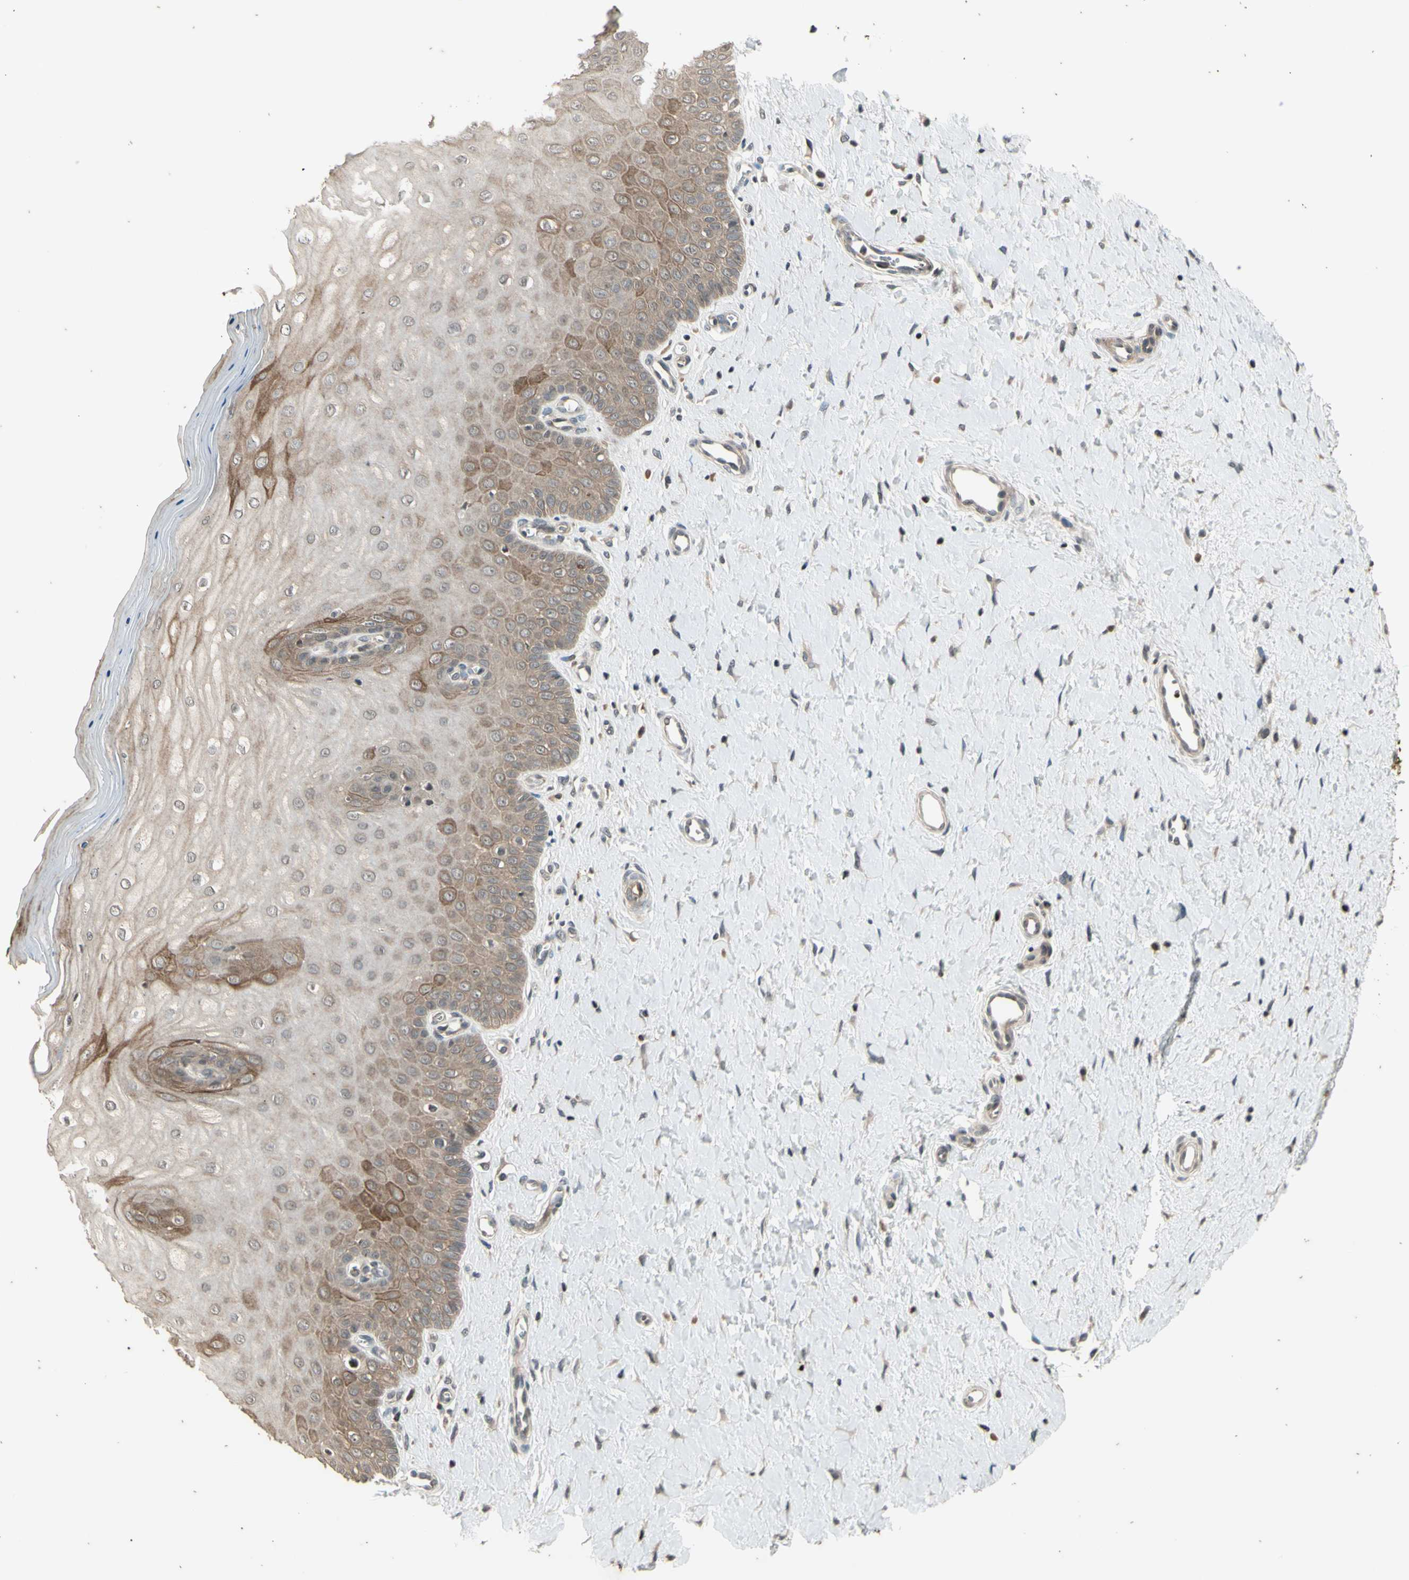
{"staining": {"intensity": "weak", "quantity": "<25%", "location": "cytoplasmic/membranous"}, "tissue": "cervix", "cell_type": "Glandular cells", "image_type": "normal", "snomed": [{"axis": "morphology", "description": "Normal tissue, NOS"}, {"axis": "topography", "description": "Cervix"}], "caption": "Cervix was stained to show a protein in brown. There is no significant staining in glandular cells.", "gene": "EFNB2", "patient": {"sex": "female", "age": 55}}